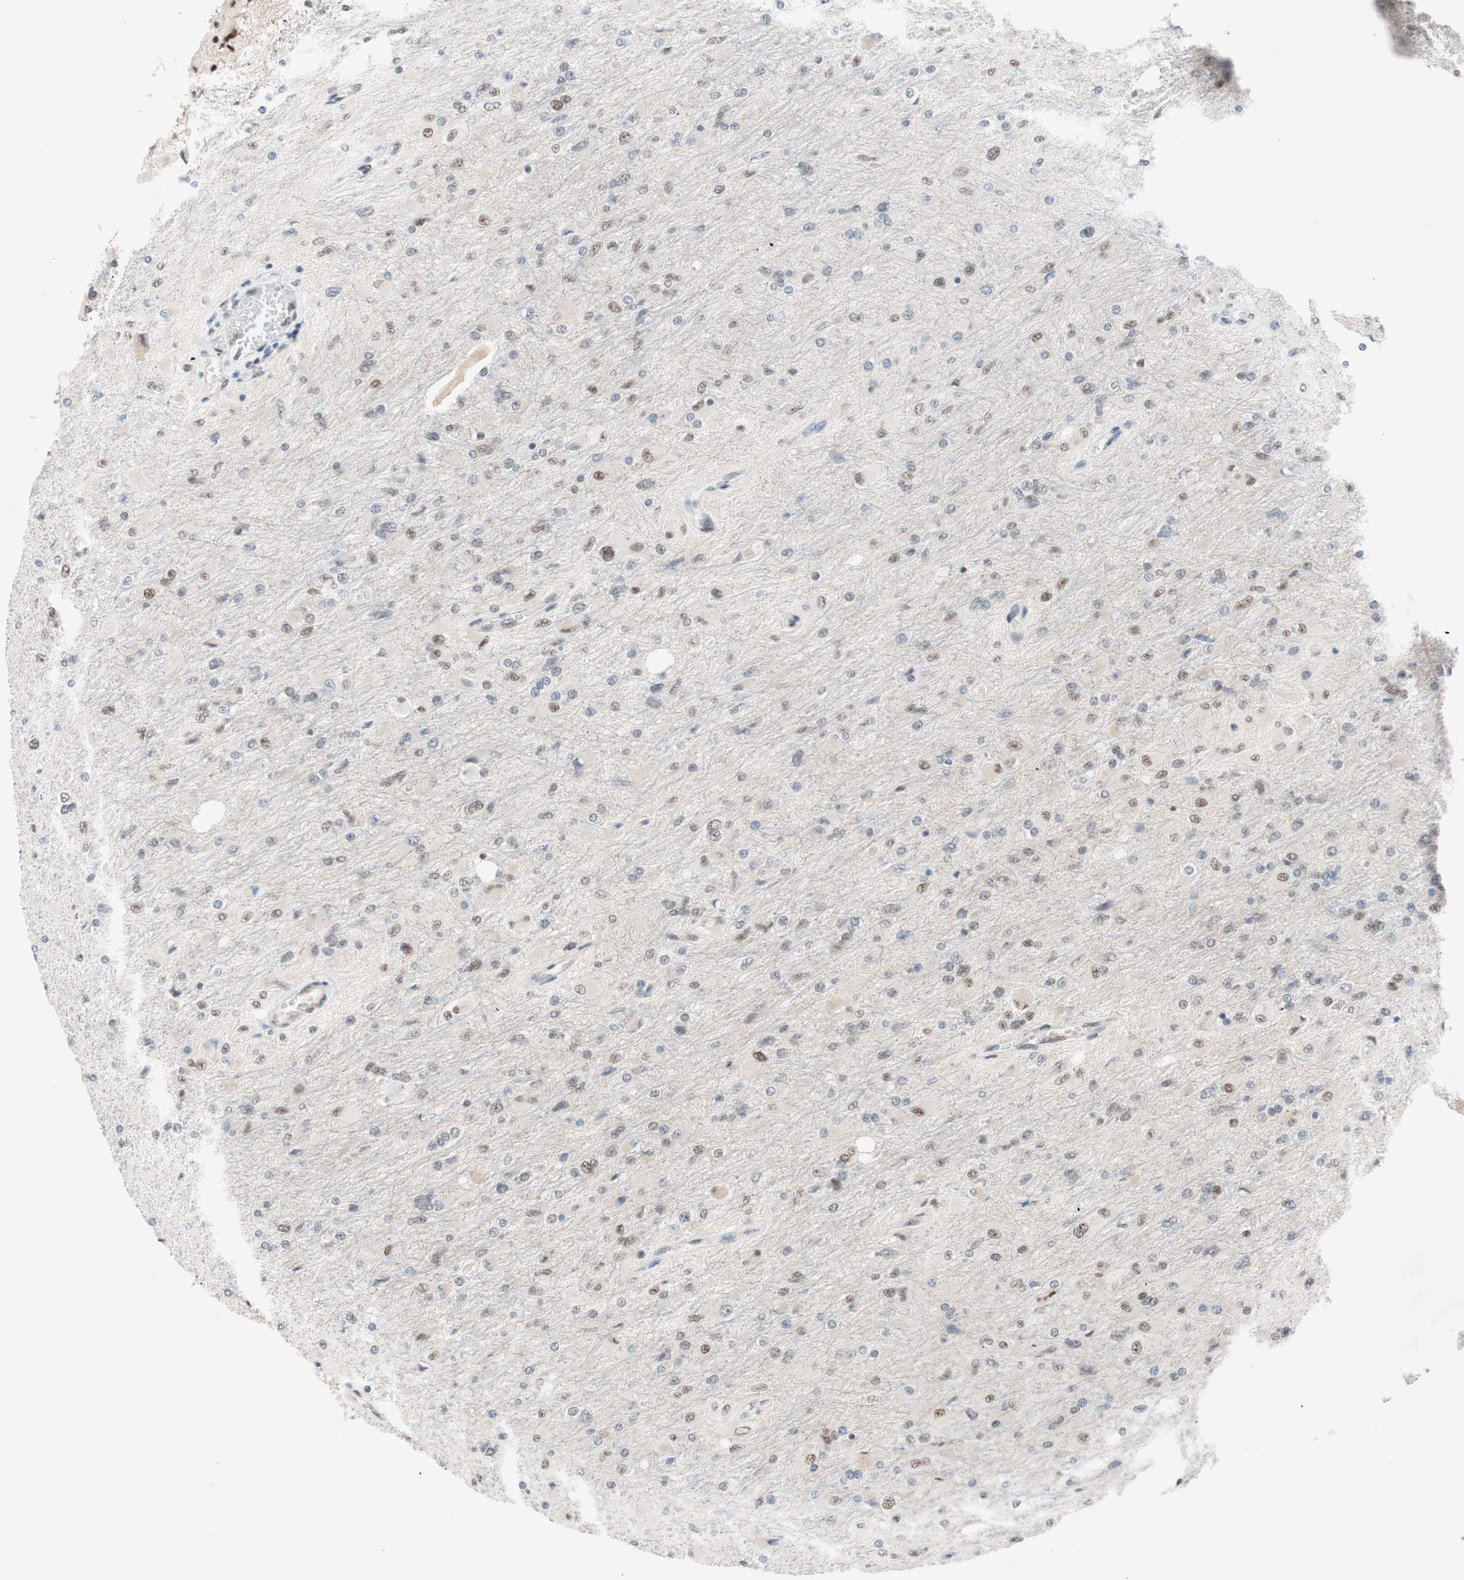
{"staining": {"intensity": "weak", "quantity": "25%-75%", "location": "nuclear"}, "tissue": "glioma", "cell_type": "Tumor cells", "image_type": "cancer", "snomed": [{"axis": "morphology", "description": "Glioma, malignant, High grade"}, {"axis": "topography", "description": "Cerebral cortex"}], "caption": "Protein analysis of high-grade glioma (malignant) tissue demonstrates weak nuclear expression in approximately 25%-75% of tumor cells.", "gene": "PRPF19", "patient": {"sex": "female", "age": 36}}